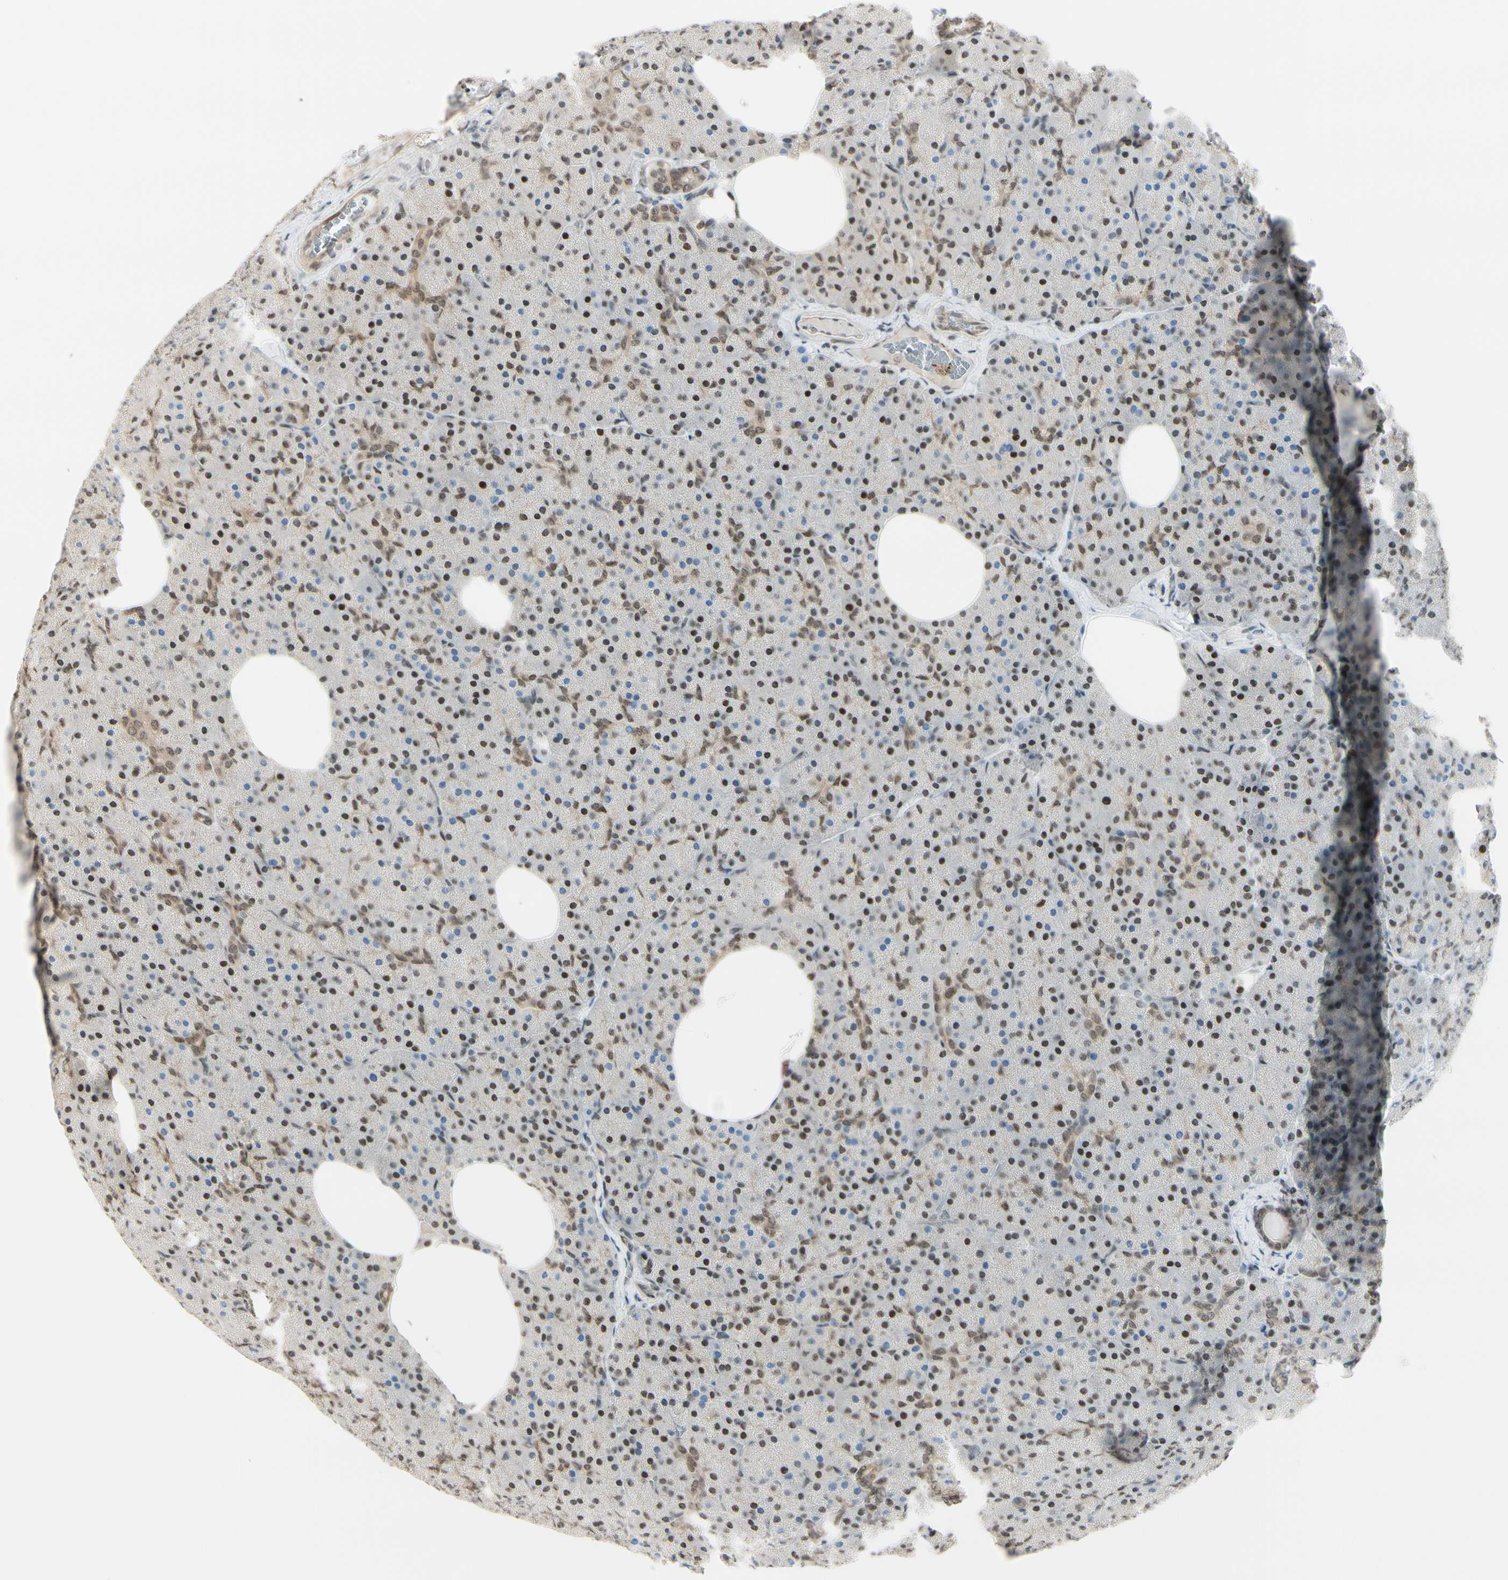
{"staining": {"intensity": "moderate", "quantity": ">75%", "location": "nuclear"}, "tissue": "pancreas", "cell_type": "Exocrine glandular cells", "image_type": "normal", "snomed": [{"axis": "morphology", "description": "Normal tissue, NOS"}, {"axis": "topography", "description": "Pancreas"}], "caption": "IHC (DAB (3,3'-diaminobenzidine)) staining of normal human pancreas shows moderate nuclear protein staining in approximately >75% of exocrine glandular cells.", "gene": "SUFU", "patient": {"sex": "female", "age": 35}}